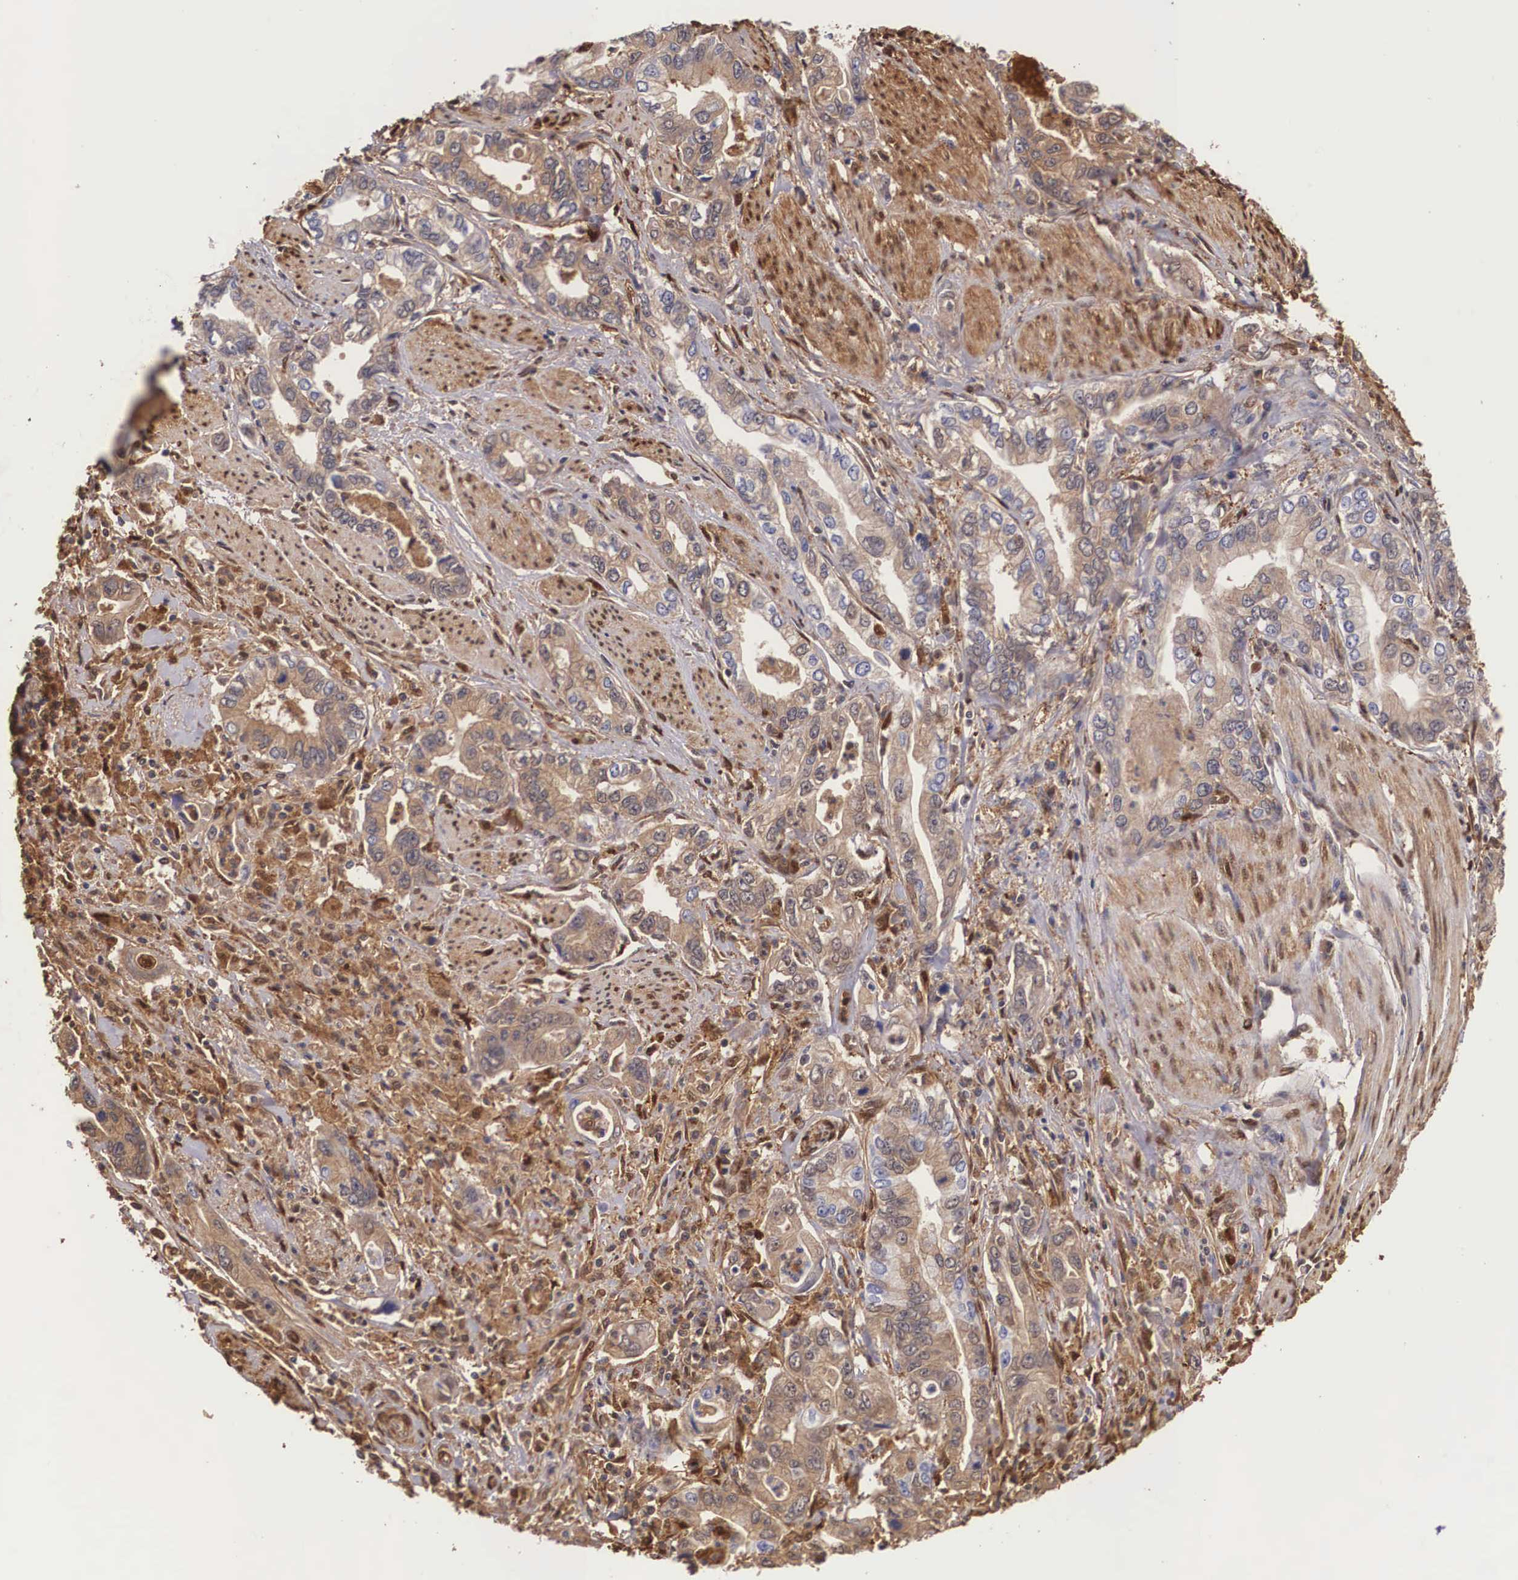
{"staining": {"intensity": "weak", "quantity": ">75%", "location": "cytoplasmic/membranous"}, "tissue": "stomach cancer", "cell_type": "Tumor cells", "image_type": "cancer", "snomed": [{"axis": "morphology", "description": "Adenocarcinoma, NOS"}, {"axis": "topography", "description": "Pancreas"}, {"axis": "topography", "description": "Stomach, upper"}], "caption": "Immunohistochemistry (IHC) staining of stomach cancer (adenocarcinoma), which reveals low levels of weak cytoplasmic/membranous expression in approximately >75% of tumor cells indicating weak cytoplasmic/membranous protein positivity. The staining was performed using DAB (brown) for protein detection and nuclei were counterstained in hematoxylin (blue).", "gene": "LGALS1", "patient": {"sex": "male", "age": 77}}